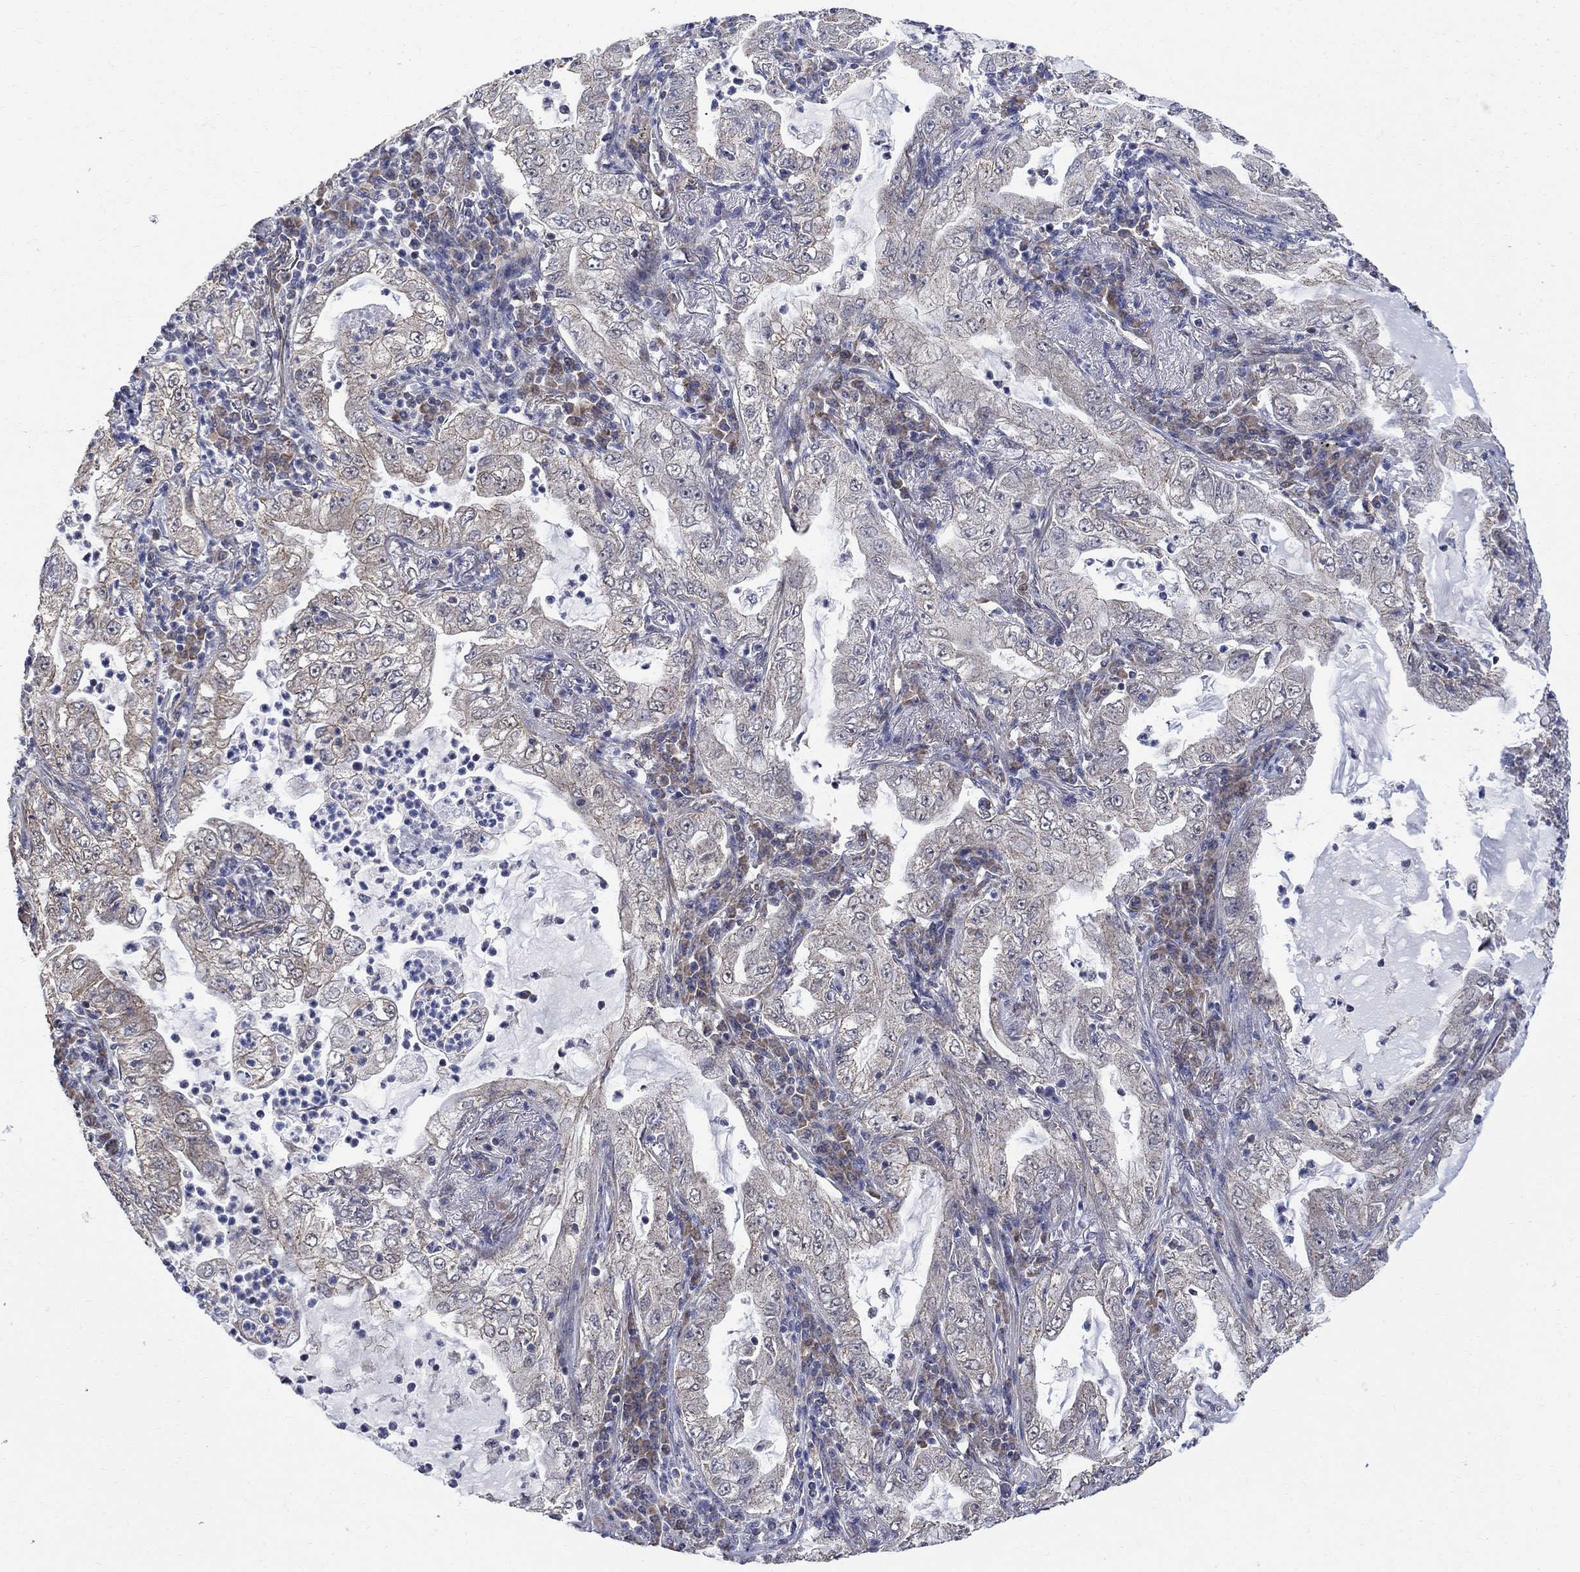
{"staining": {"intensity": "negative", "quantity": "none", "location": "none"}, "tissue": "lung cancer", "cell_type": "Tumor cells", "image_type": "cancer", "snomed": [{"axis": "morphology", "description": "Adenocarcinoma, NOS"}, {"axis": "topography", "description": "Lung"}], "caption": "The image reveals no staining of tumor cells in lung cancer (adenocarcinoma).", "gene": "ANKRA2", "patient": {"sex": "female", "age": 73}}